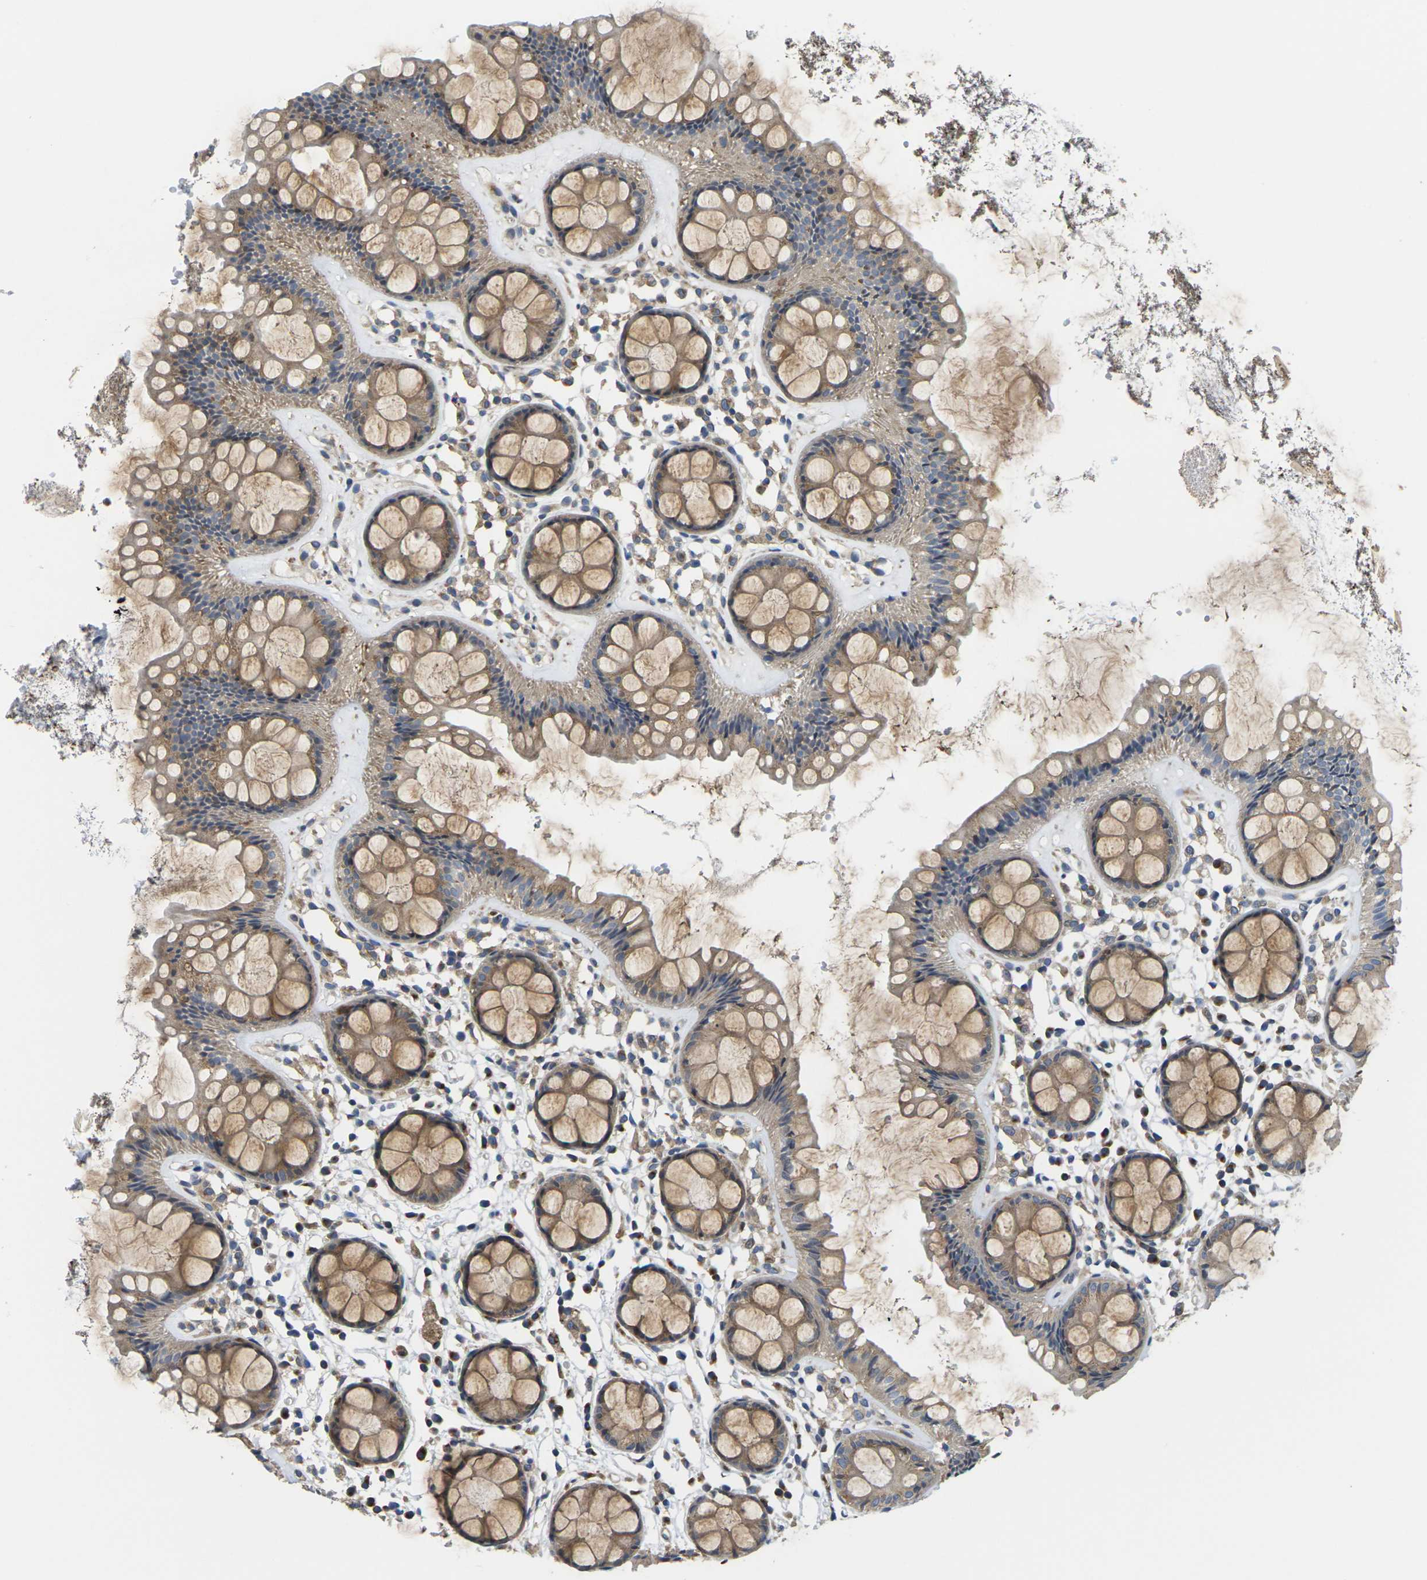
{"staining": {"intensity": "moderate", "quantity": ">75%", "location": "cytoplasmic/membranous"}, "tissue": "rectum", "cell_type": "Glandular cells", "image_type": "normal", "snomed": [{"axis": "morphology", "description": "Normal tissue, NOS"}, {"axis": "topography", "description": "Rectum"}], "caption": "Rectum stained for a protein (brown) shows moderate cytoplasmic/membranous positive expression in approximately >75% of glandular cells.", "gene": "TMCC2", "patient": {"sex": "female", "age": 66}}